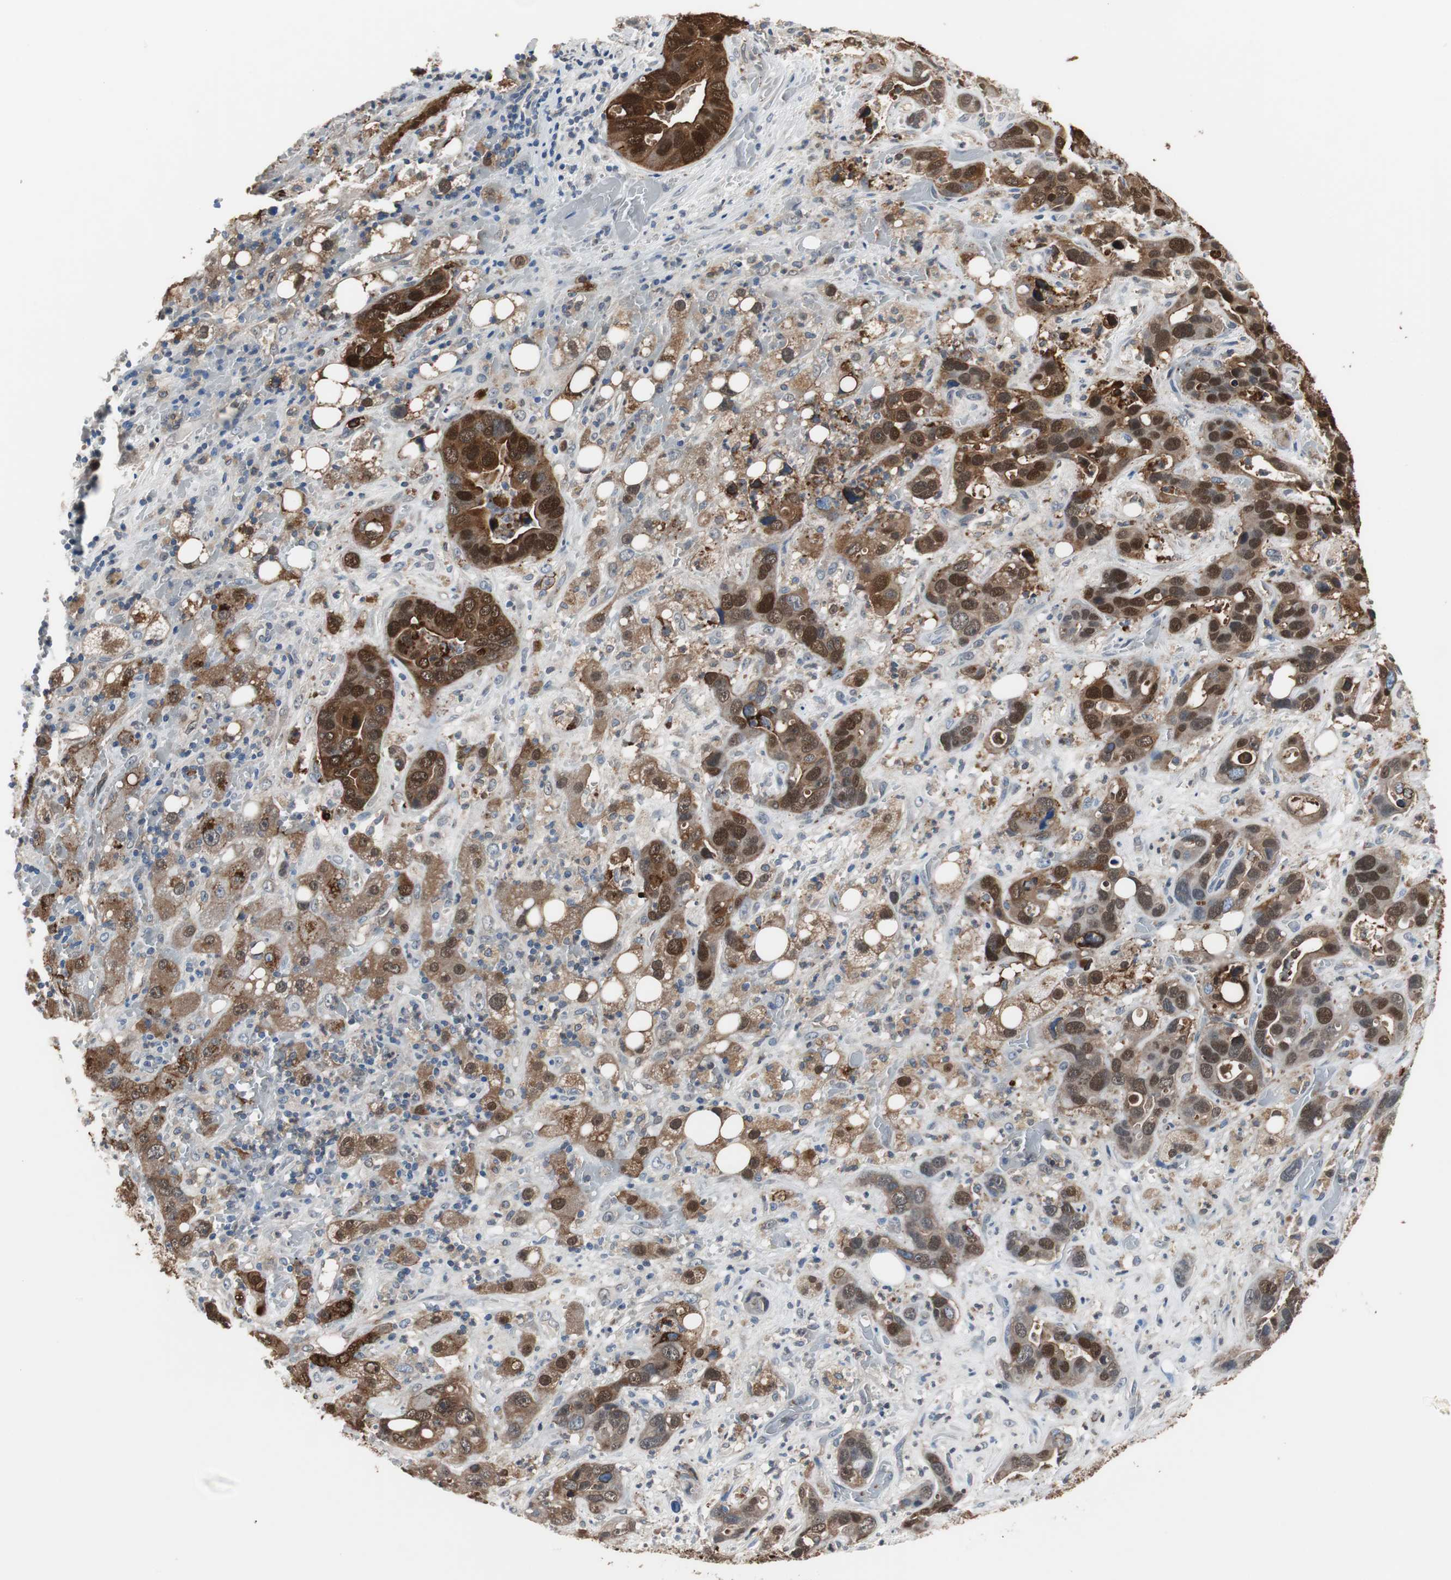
{"staining": {"intensity": "strong", "quantity": ">75%", "location": "cytoplasmic/membranous,nuclear"}, "tissue": "liver cancer", "cell_type": "Tumor cells", "image_type": "cancer", "snomed": [{"axis": "morphology", "description": "Cholangiocarcinoma"}, {"axis": "topography", "description": "Liver"}], "caption": "There is high levels of strong cytoplasmic/membranous and nuclear expression in tumor cells of liver cholangiocarcinoma, as demonstrated by immunohistochemical staining (brown color).", "gene": "ANXA4", "patient": {"sex": "female", "age": 65}}